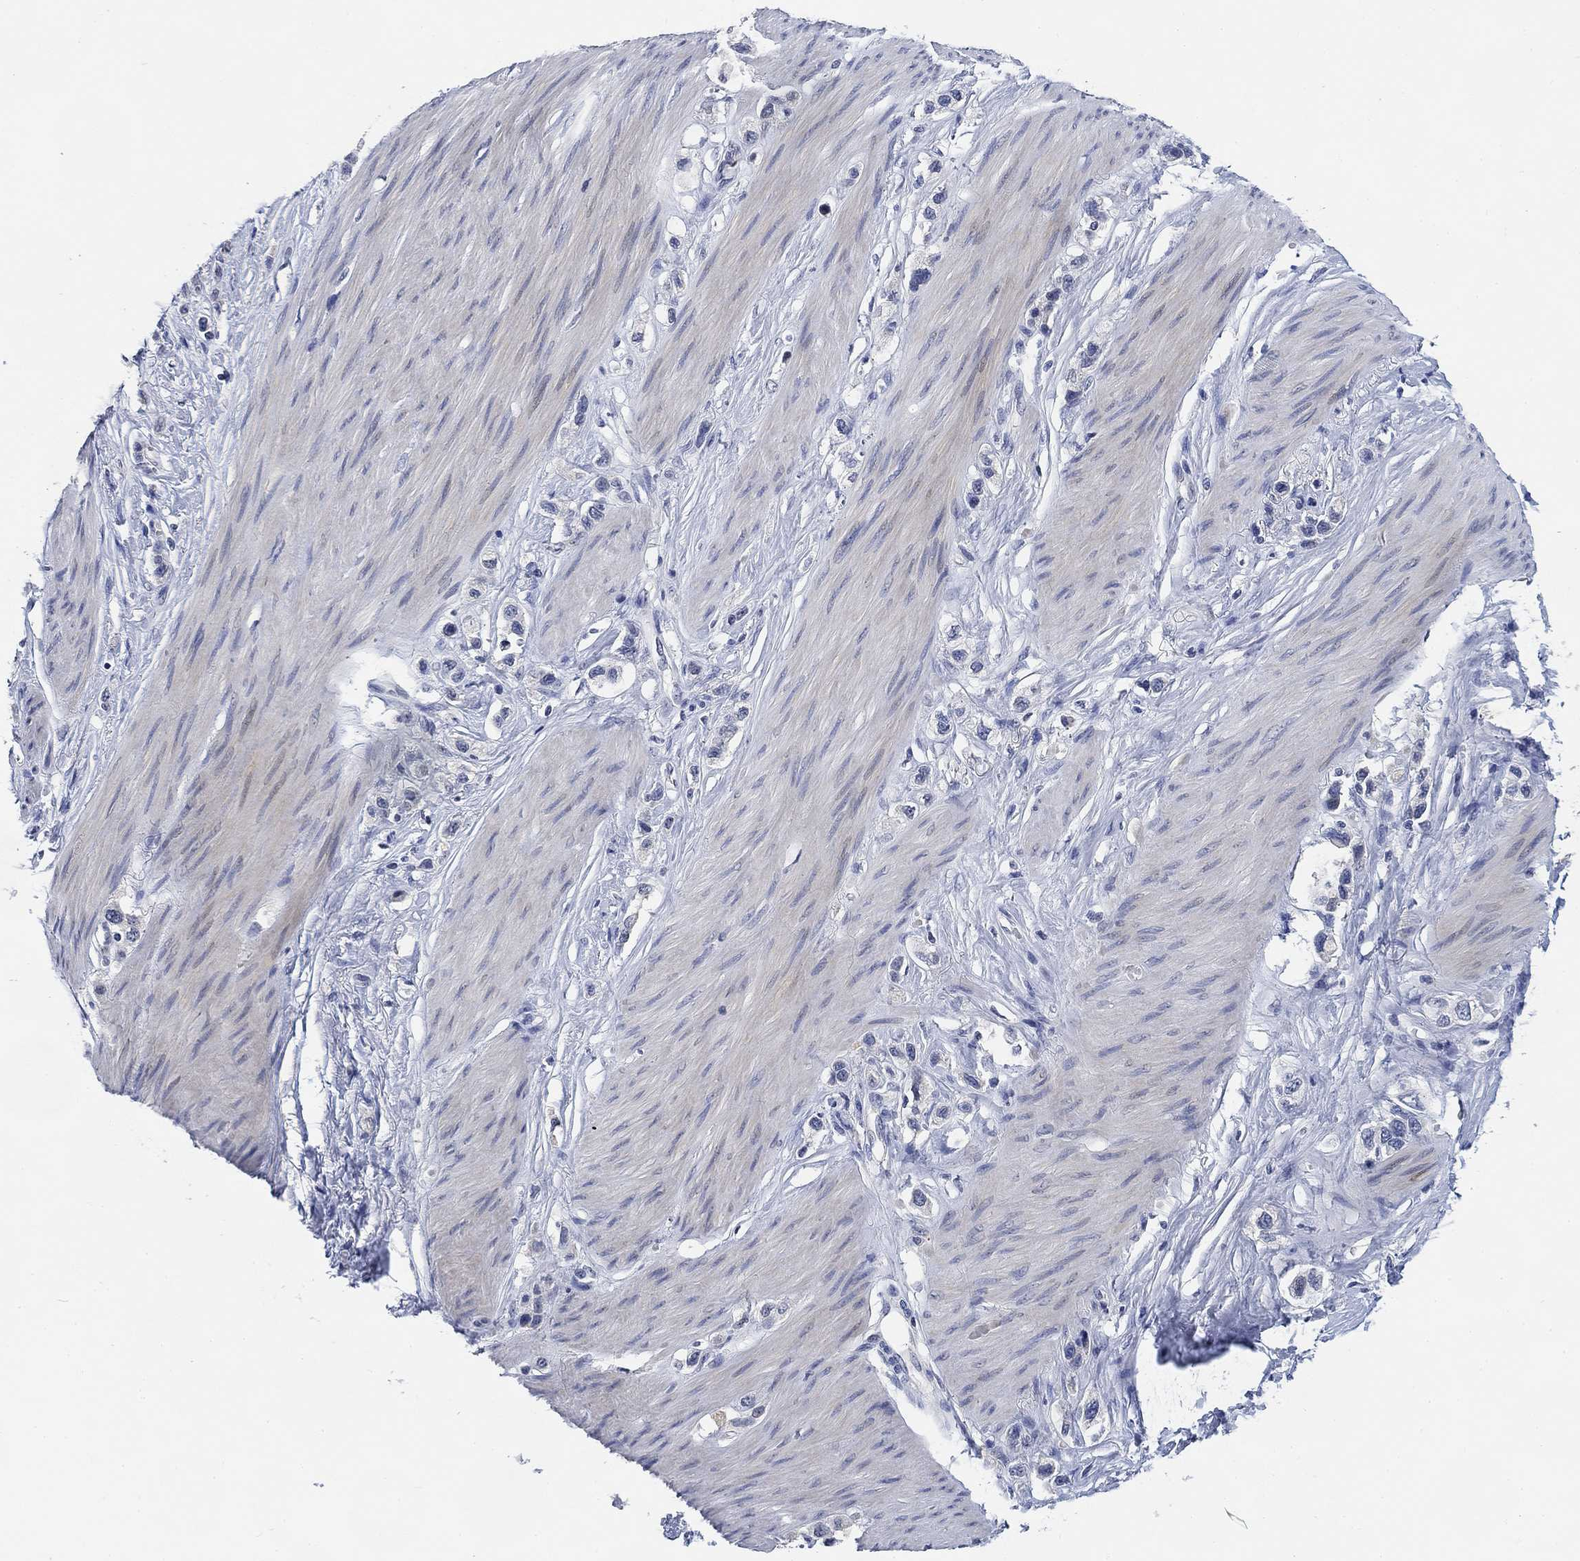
{"staining": {"intensity": "negative", "quantity": "none", "location": "none"}, "tissue": "stomach cancer", "cell_type": "Tumor cells", "image_type": "cancer", "snomed": [{"axis": "morphology", "description": "Normal tissue, NOS"}, {"axis": "morphology", "description": "Adenocarcinoma, NOS"}, {"axis": "morphology", "description": "Adenocarcinoma, High grade"}, {"axis": "topography", "description": "Stomach, upper"}, {"axis": "topography", "description": "Stomach"}], "caption": "Immunohistochemistry photomicrograph of neoplastic tissue: human stomach adenocarcinoma stained with DAB (3,3'-diaminobenzidine) demonstrates no significant protein positivity in tumor cells.", "gene": "DAZL", "patient": {"sex": "female", "age": 65}}